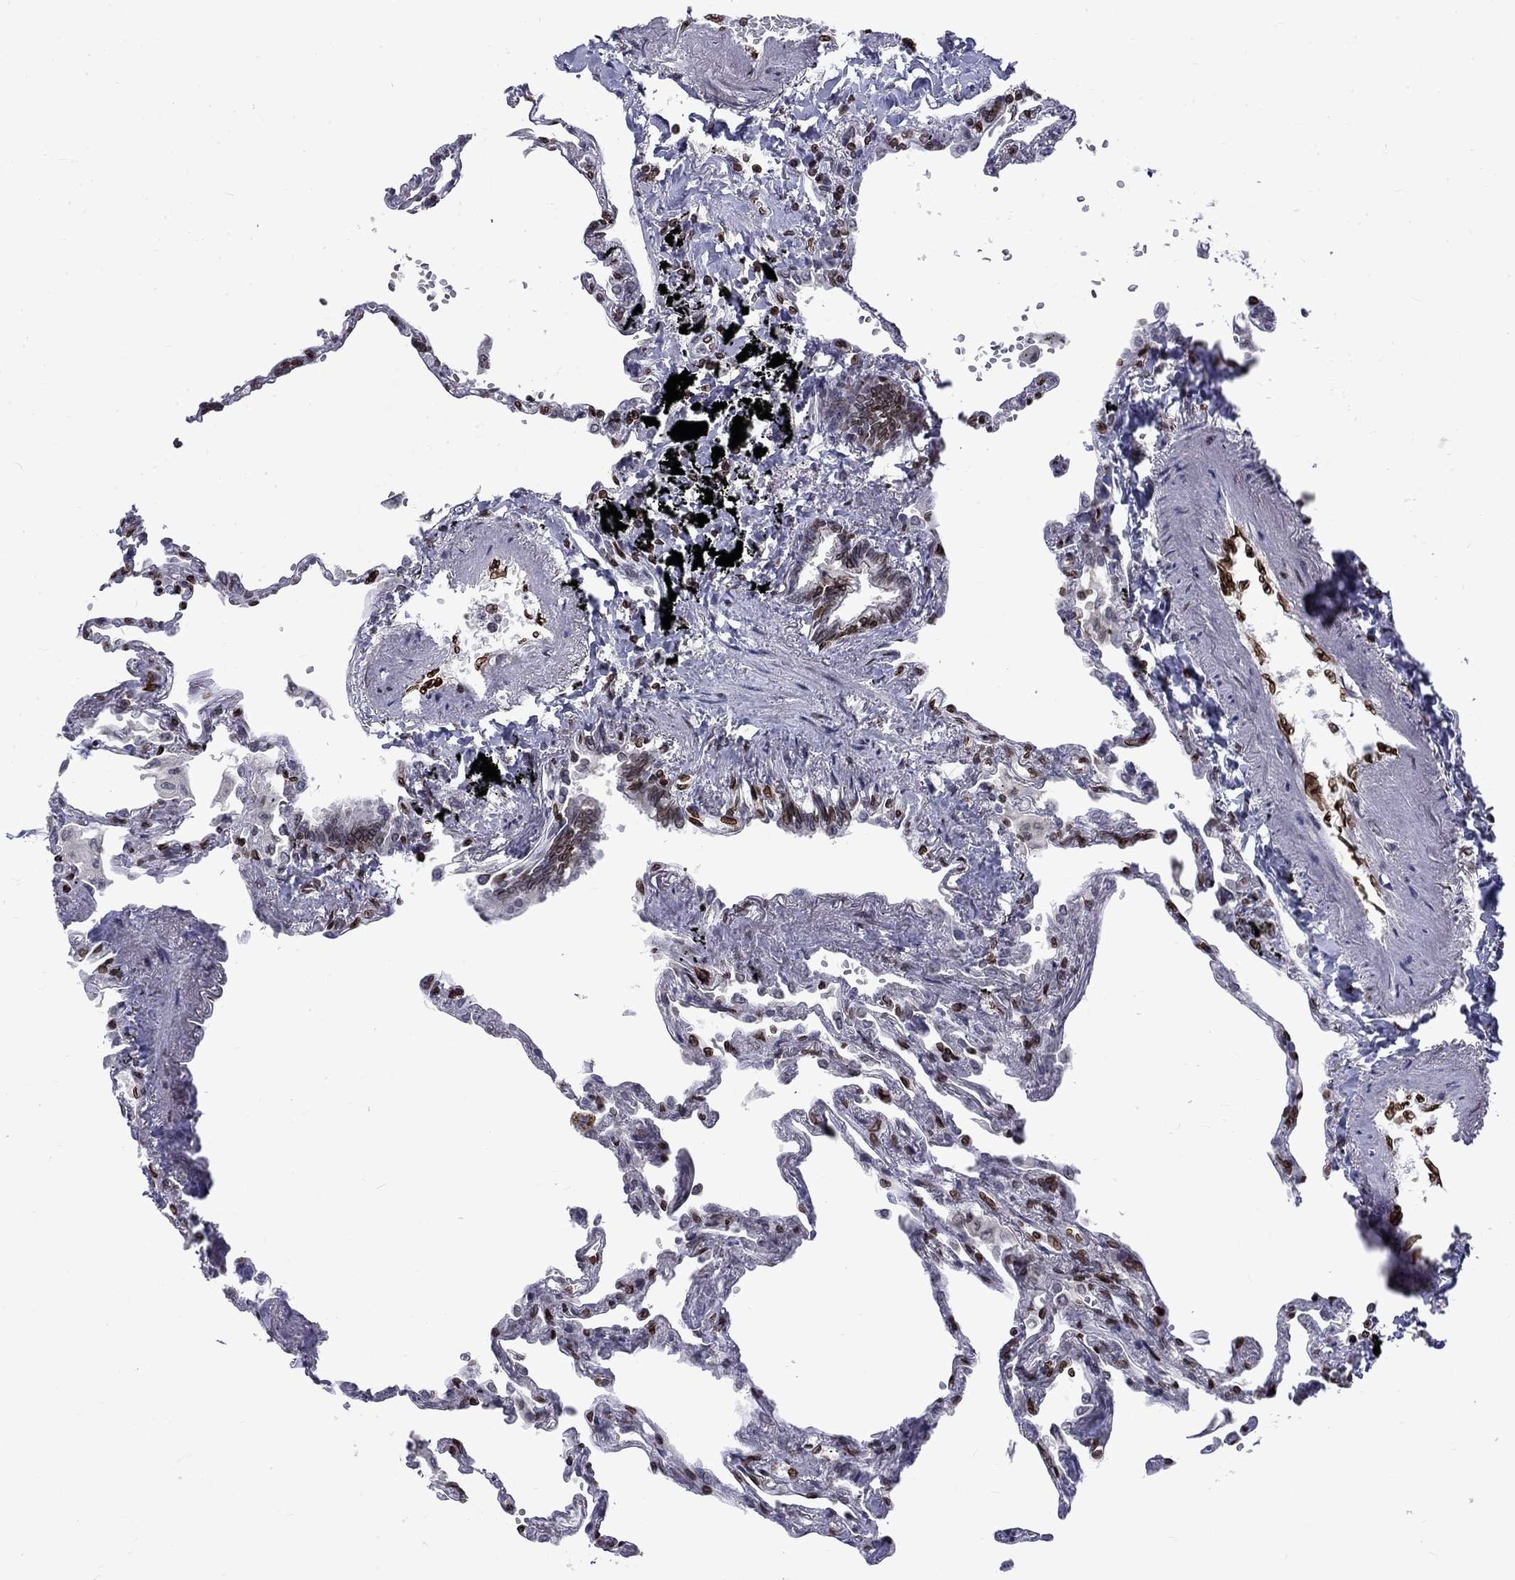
{"staining": {"intensity": "strong", "quantity": ">75%", "location": "nuclear"}, "tissue": "lung", "cell_type": "Alveolar cells", "image_type": "normal", "snomed": [{"axis": "morphology", "description": "Normal tissue, NOS"}, {"axis": "topography", "description": "Lung"}], "caption": "Unremarkable lung demonstrates strong nuclear staining in approximately >75% of alveolar cells The staining was performed using DAB, with brown indicating positive protein expression. Nuclei are stained blue with hematoxylin..", "gene": "SLA", "patient": {"sex": "male", "age": 78}}